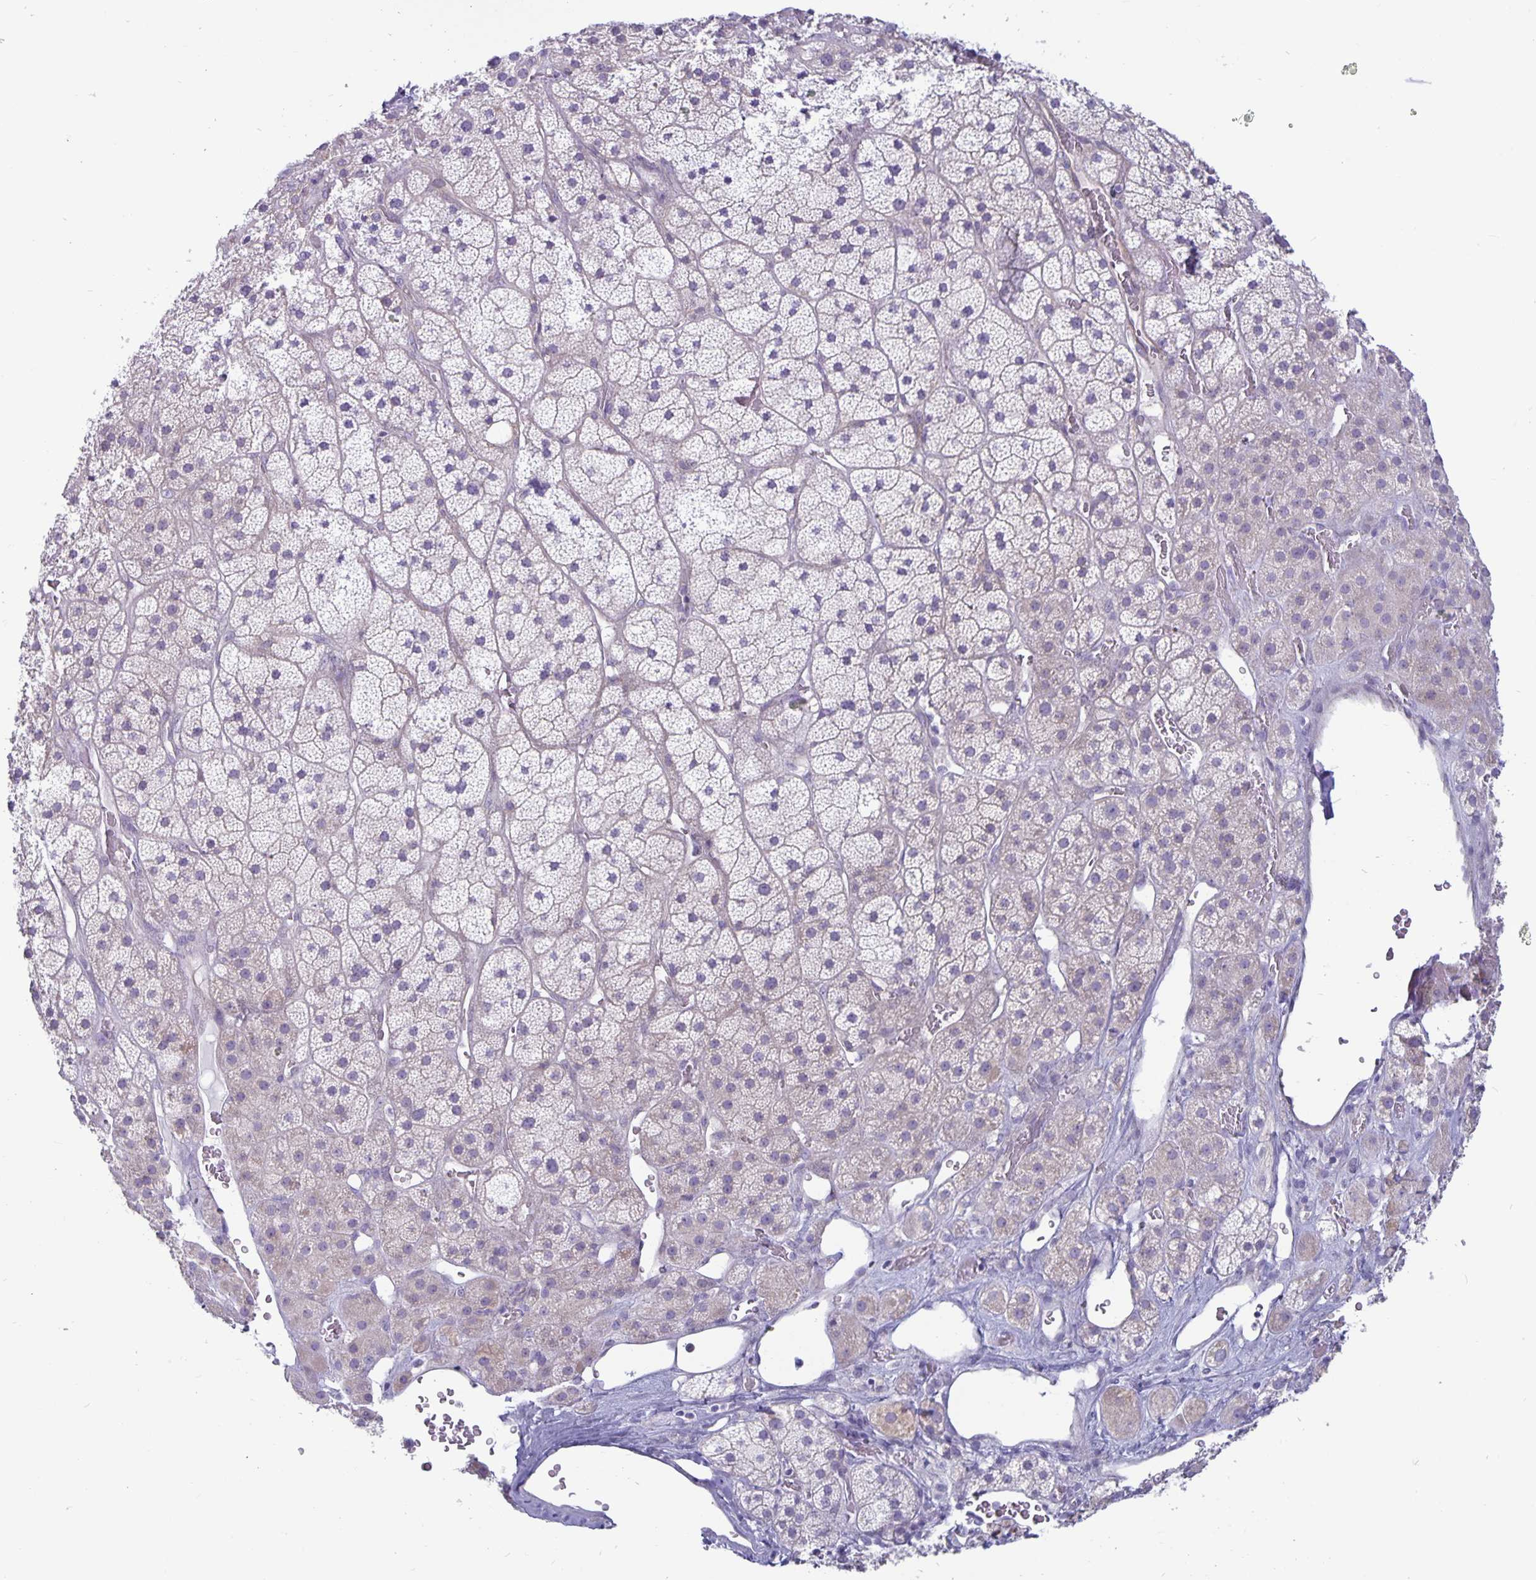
{"staining": {"intensity": "negative", "quantity": "none", "location": "none"}, "tissue": "adrenal gland", "cell_type": "Glandular cells", "image_type": "normal", "snomed": [{"axis": "morphology", "description": "Normal tissue, NOS"}, {"axis": "topography", "description": "Adrenal gland"}], "caption": "Histopathology image shows no significant protein expression in glandular cells of normal adrenal gland.", "gene": "PLCB3", "patient": {"sex": "male", "age": 57}}